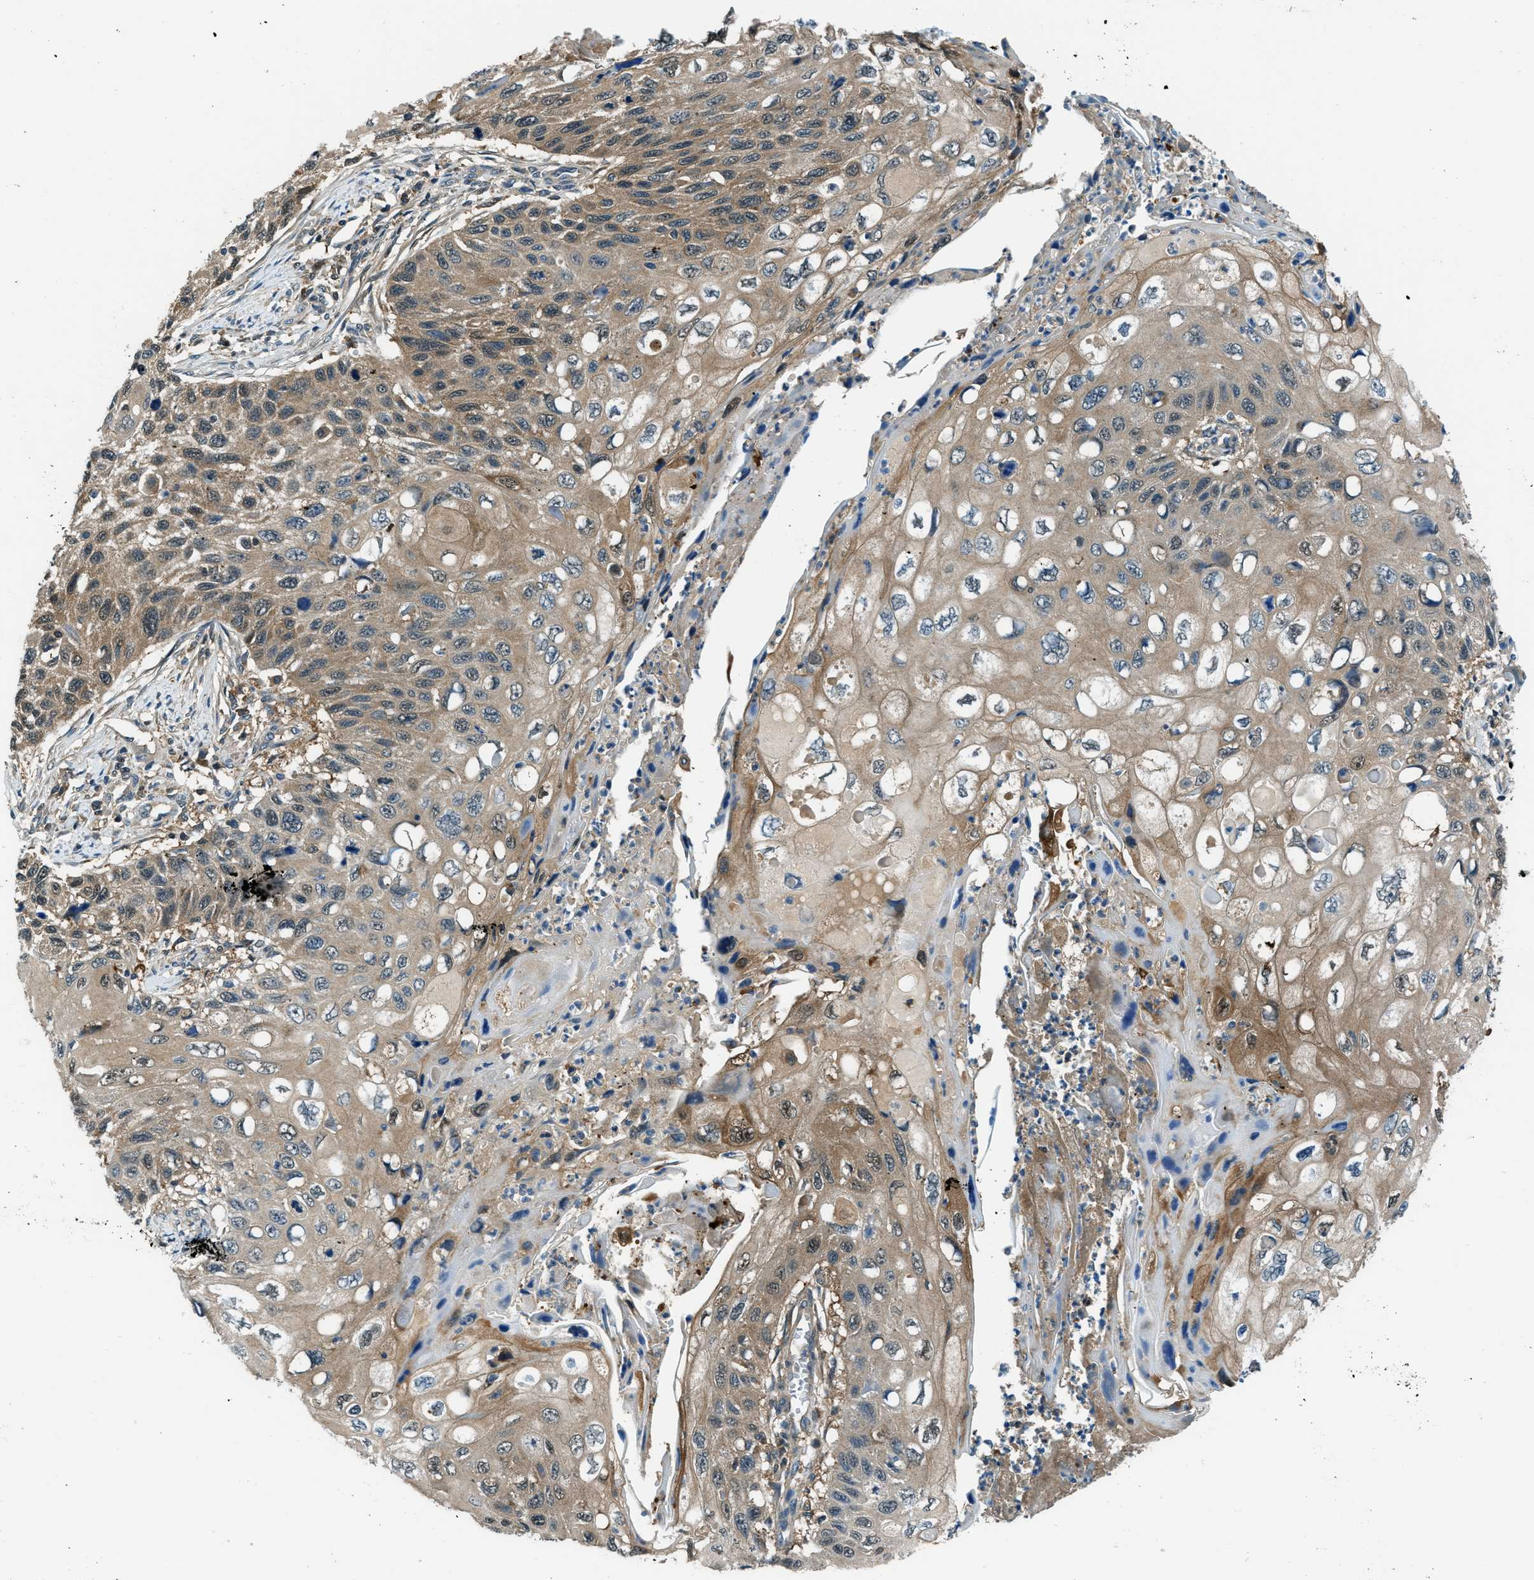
{"staining": {"intensity": "moderate", "quantity": ">75%", "location": "cytoplasmic/membranous"}, "tissue": "cervical cancer", "cell_type": "Tumor cells", "image_type": "cancer", "snomed": [{"axis": "morphology", "description": "Squamous cell carcinoma, NOS"}, {"axis": "topography", "description": "Cervix"}], "caption": "Cervical cancer was stained to show a protein in brown. There is medium levels of moderate cytoplasmic/membranous expression in about >75% of tumor cells. The protein of interest is stained brown, and the nuclei are stained in blue (DAB (3,3'-diaminobenzidine) IHC with brightfield microscopy, high magnification).", "gene": "HEBP2", "patient": {"sex": "female", "age": 70}}